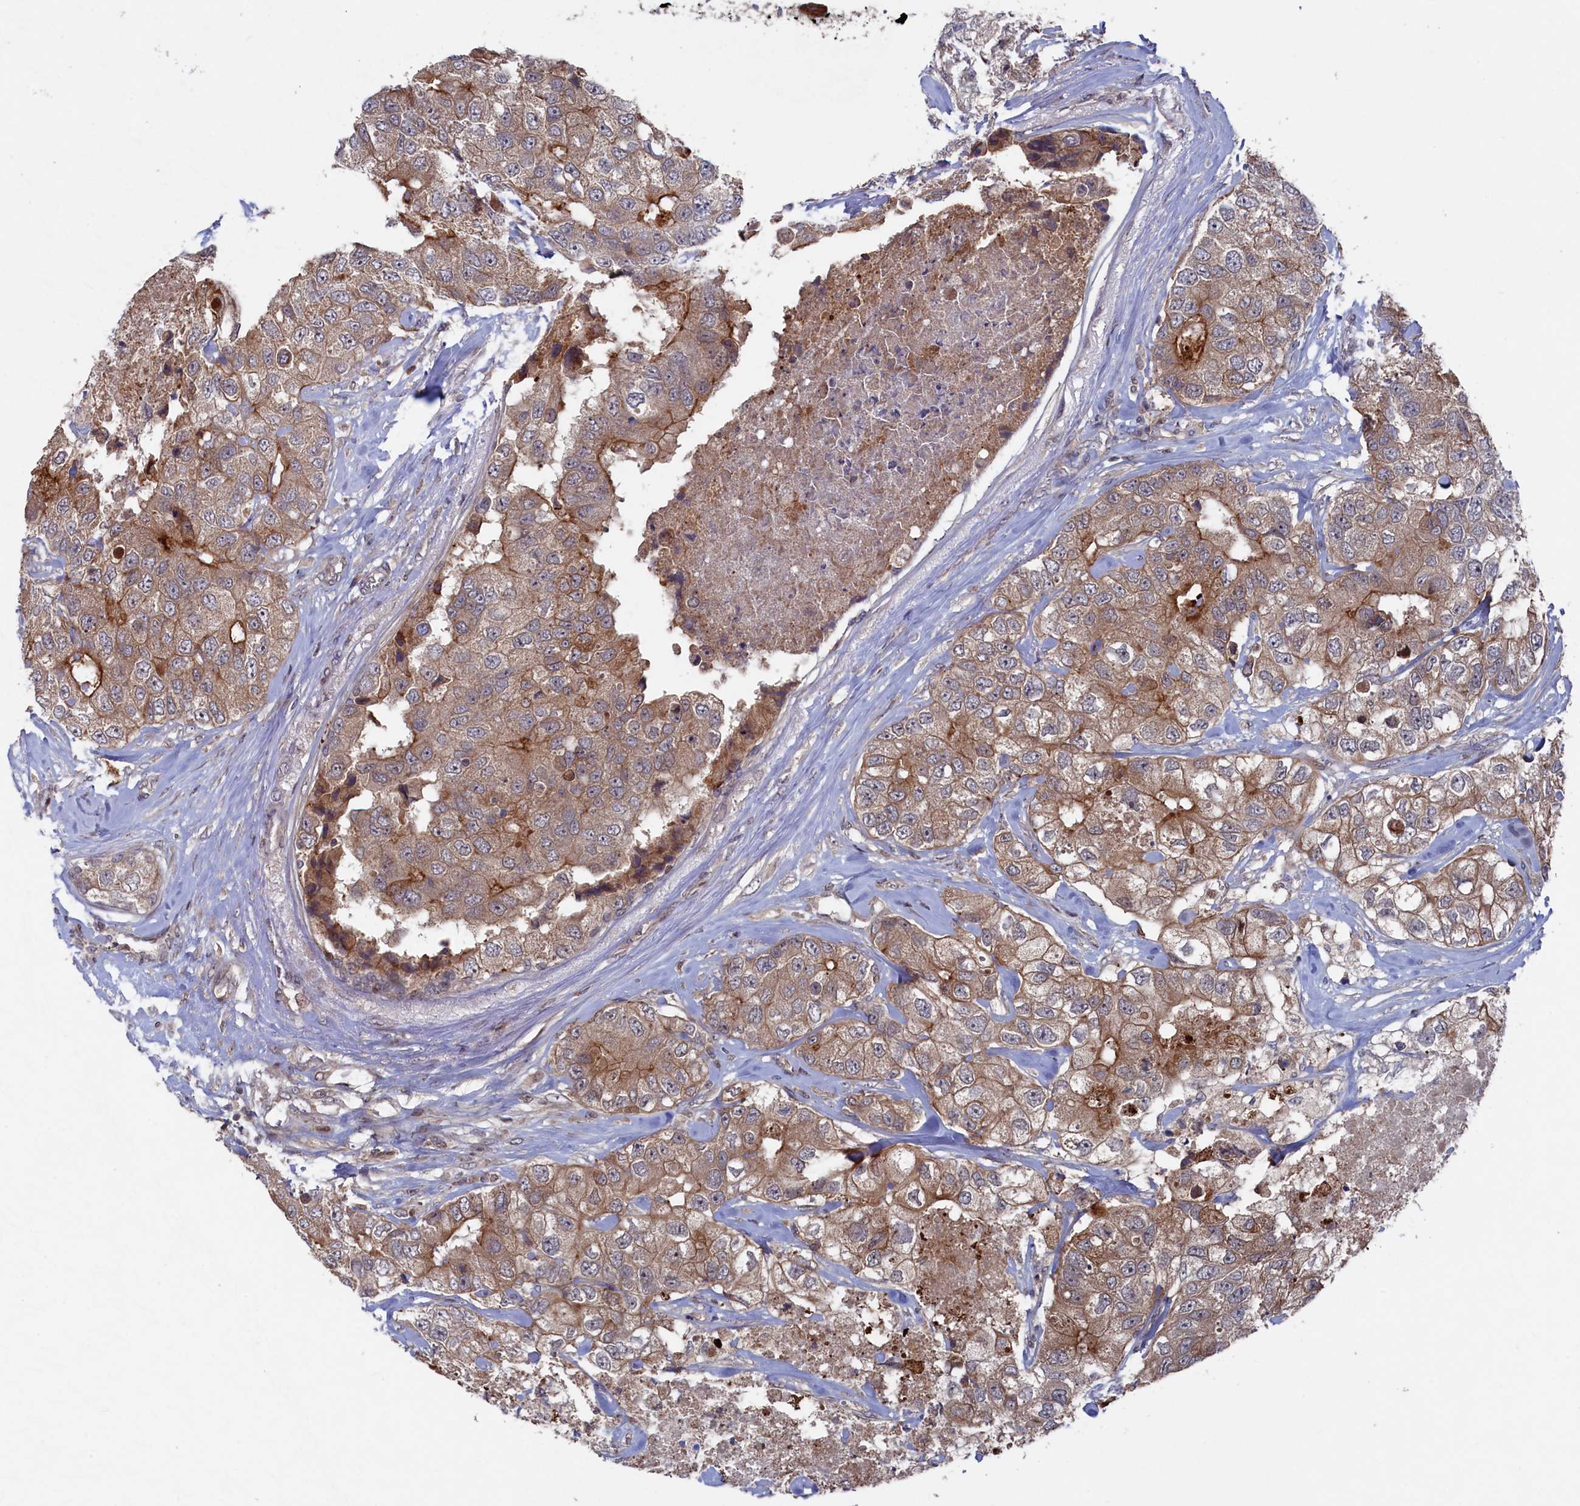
{"staining": {"intensity": "moderate", "quantity": ">75%", "location": "cytoplasmic/membranous"}, "tissue": "breast cancer", "cell_type": "Tumor cells", "image_type": "cancer", "snomed": [{"axis": "morphology", "description": "Duct carcinoma"}, {"axis": "topography", "description": "Breast"}], "caption": "This micrograph displays immunohistochemistry staining of breast cancer, with medium moderate cytoplasmic/membranous expression in approximately >75% of tumor cells.", "gene": "TMC5", "patient": {"sex": "female", "age": 62}}